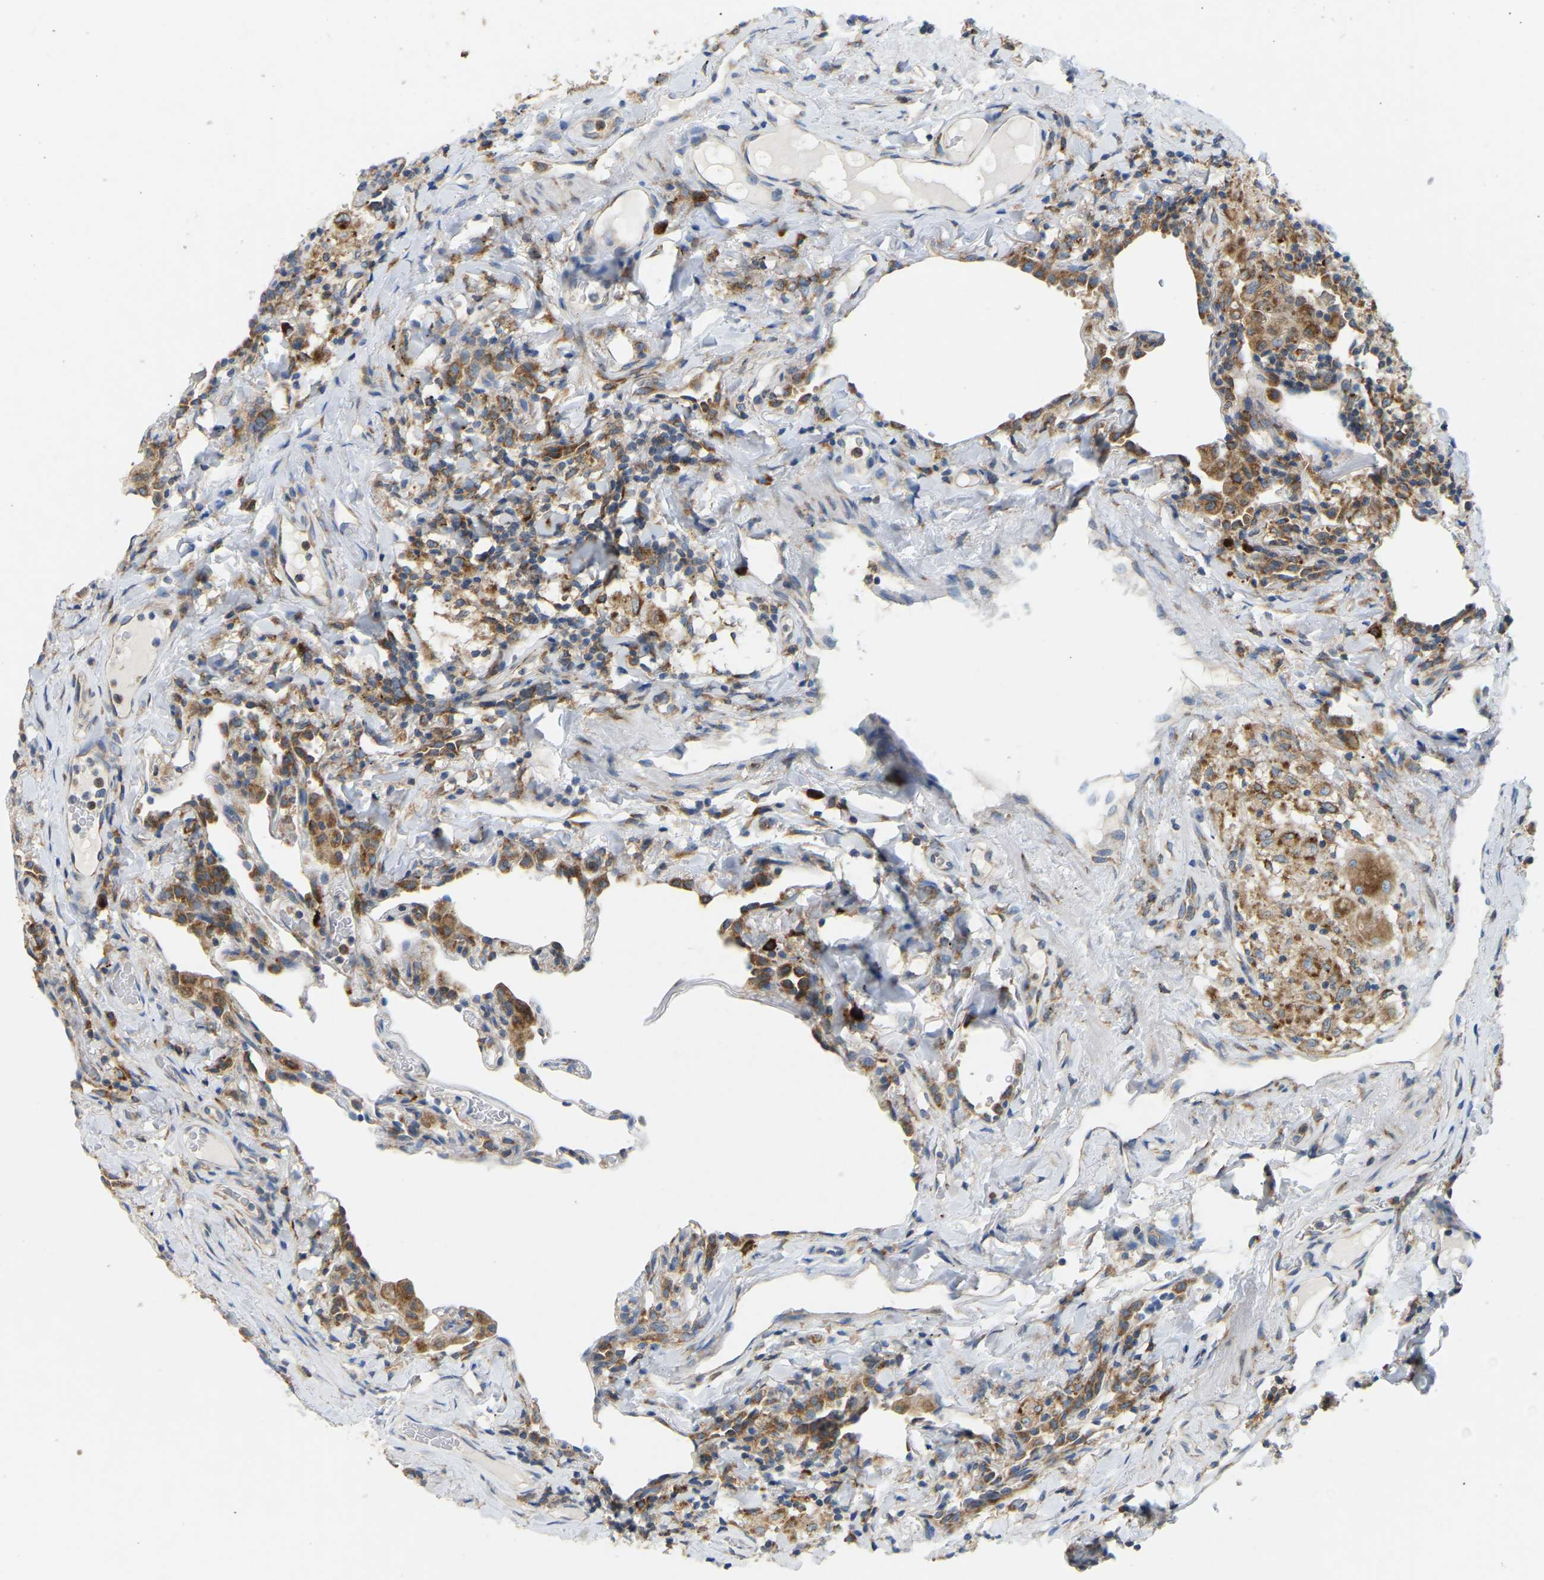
{"staining": {"intensity": "weak", "quantity": ">75%", "location": "cytoplasmic/membranous"}, "tissue": "lung", "cell_type": "Alveolar cells", "image_type": "normal", "snomed": [{"axis": "morphology", "description": "Normal tissue, NOS"}, {"axis": "topography", "description": "Lung"}], "caption": "Immunohistochemistry (IHC) photomicrograph of benign lung: human lung stained using immunohistochemistry reveals low levels of weak protein expression localized specifically in the cytoplasmic/membranous of alveolar cells, appearing as a cytoplasmic/membranous brown color.", "gene": "SND1", "patient": {"sex": "male", "age": 59}}